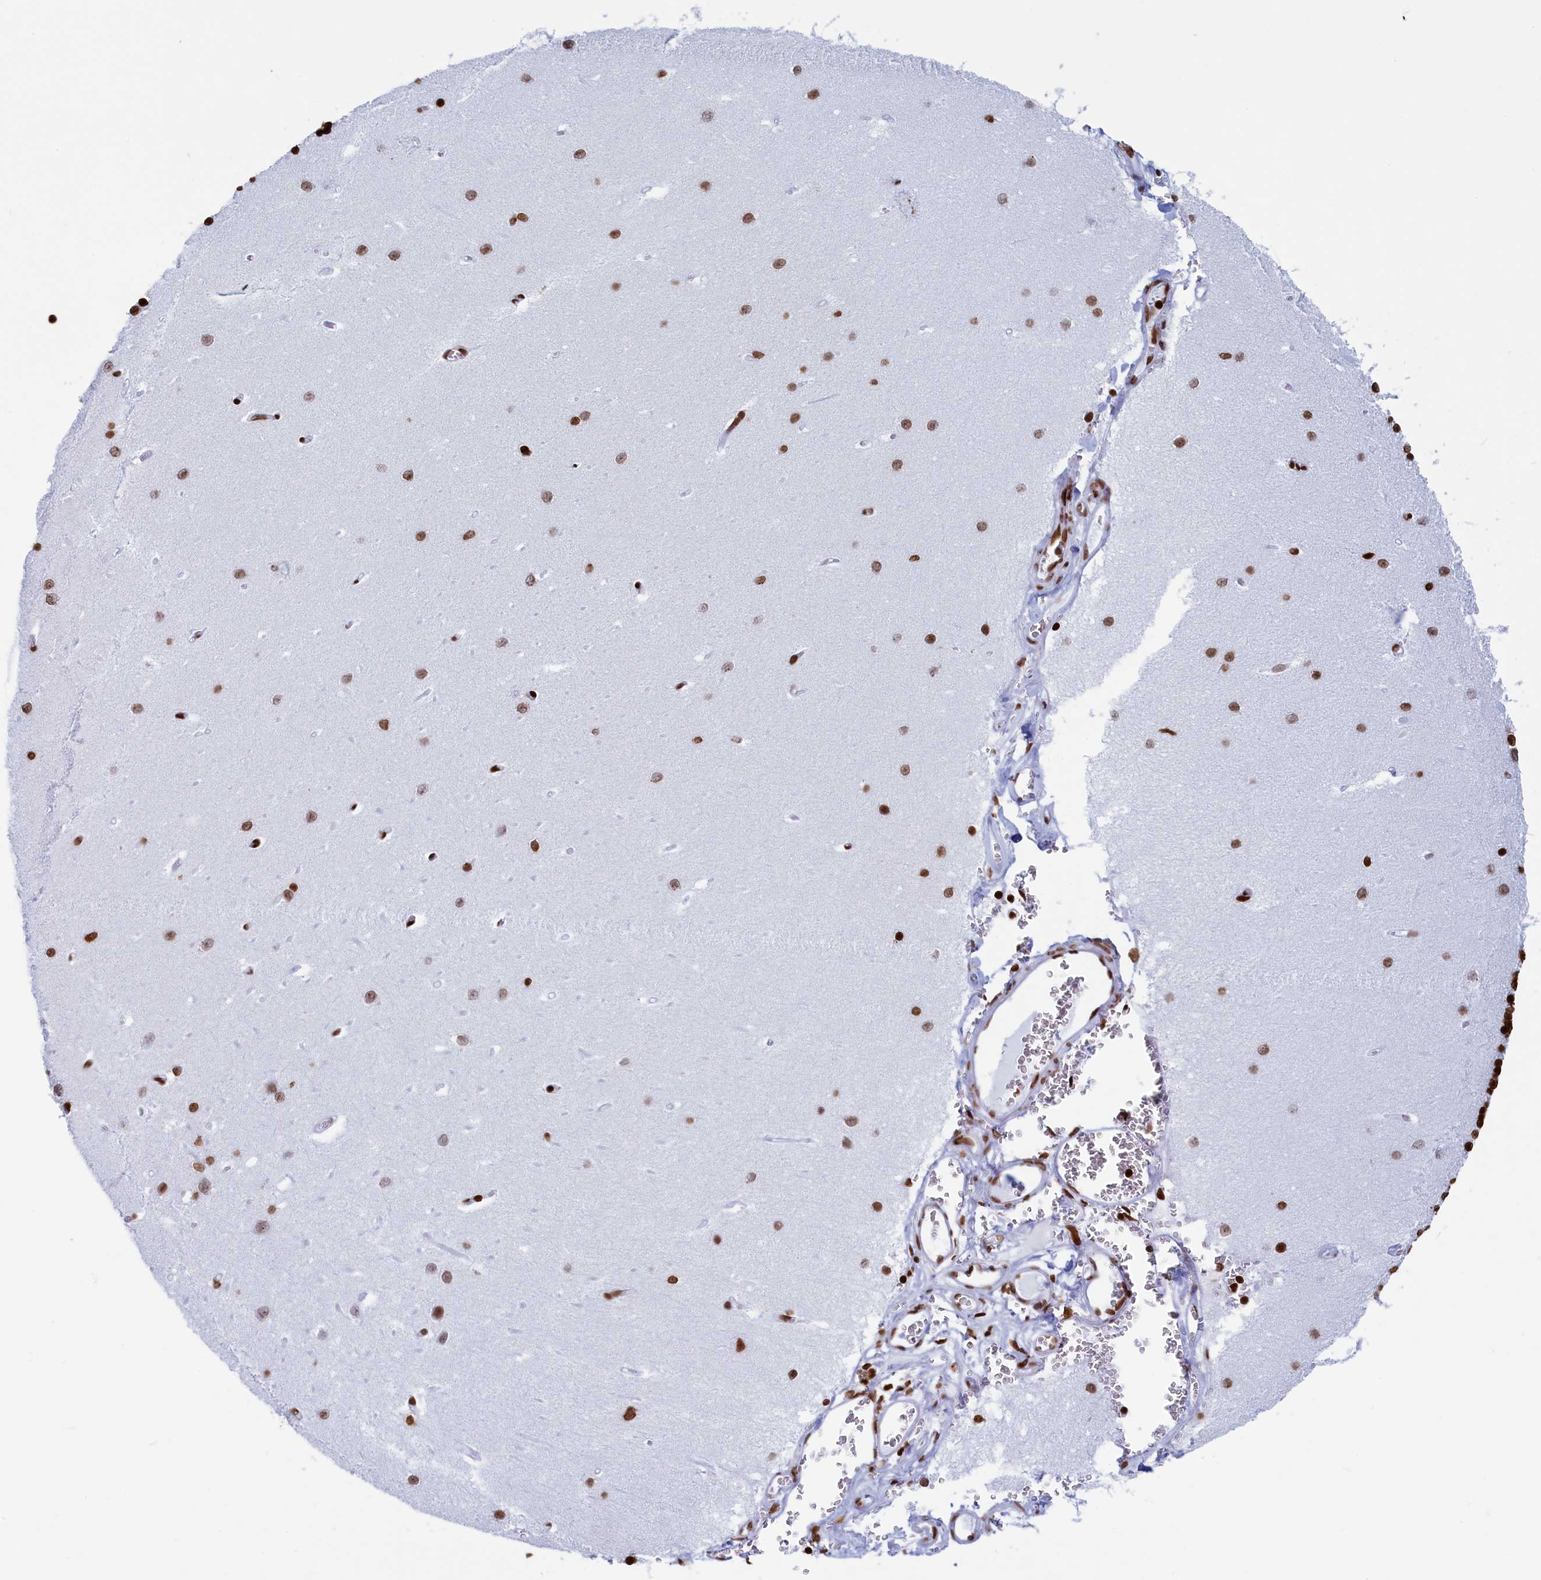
{"staining": {"intensity": "strong", "quantity": ">75%", "location": "nuclear"}, "tissue": "cerebellum", "cell_type": "Cells in granular layer", "image_type": "normal", "snomed": [{"axis": "morphology", "description": "Normal tissue, NOS"}, {"axis": "topography", "description": "Cerebellum"}], "caption": "The immunohistochemical stain highlights strong nuclear expression in cells in granular layer of benign cerebellum.", "gene": "APOBEC3A", "patient": {"sex": "male", "age": 37}}